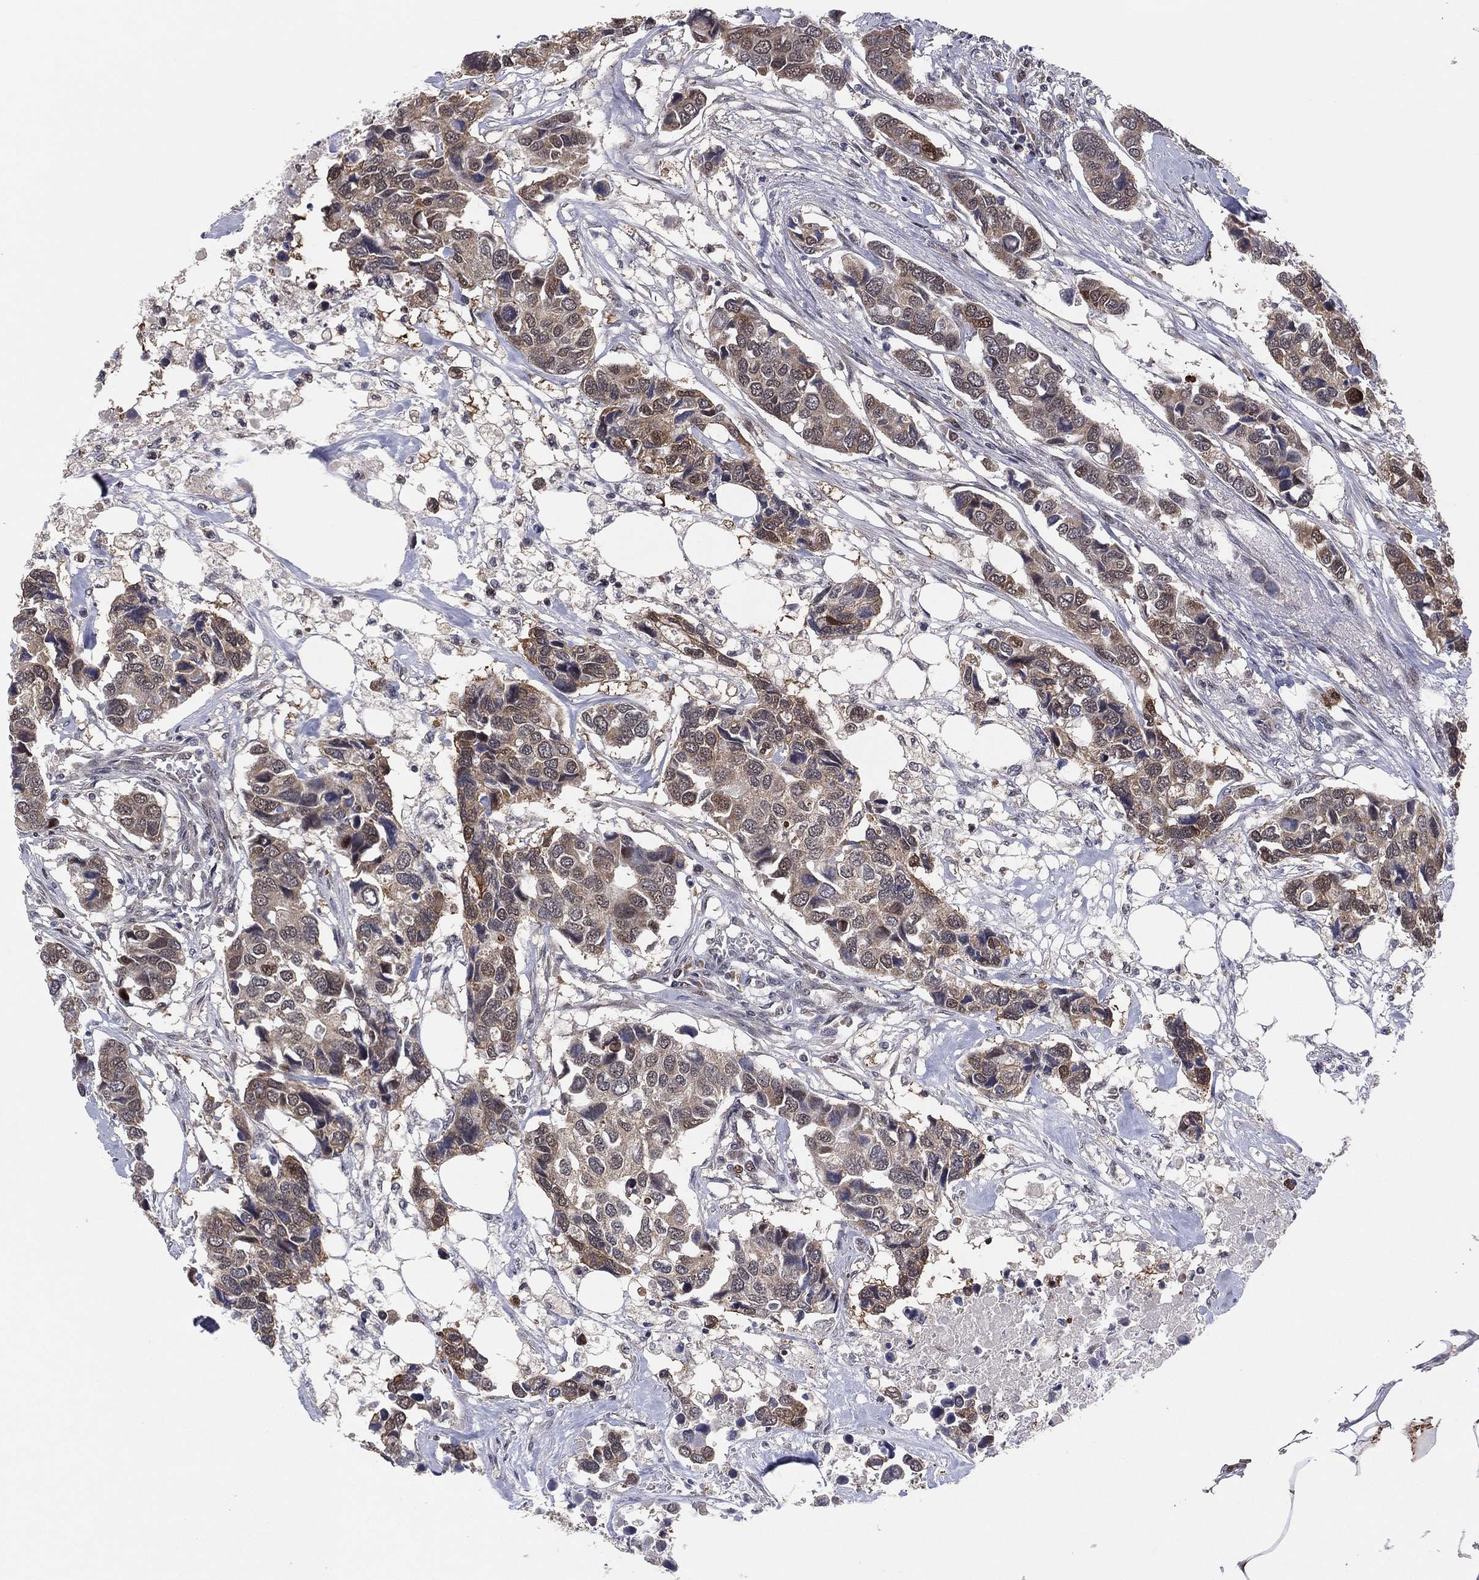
{"staining": {"intensity": "moderate", "quantity": "<25%", "location": "cytoplasmic/membranous,nuclear"}, "tissue": "breast cancer", "cell_type": "Tumor cells", "image_type": "cancer", "snomed": [{"axis": "morphology", "description": "Duct carcinoma"}, {"axis": "topography", "description": "Breast"}], "caption": "Protein expression analysis of human breast cancer reveals moderate cytoplasmic/membranous and nuclear positivity in about <25% of tumor cells.", "gene": "SNCG", "patient": {"sex": "female", "age": 83}}